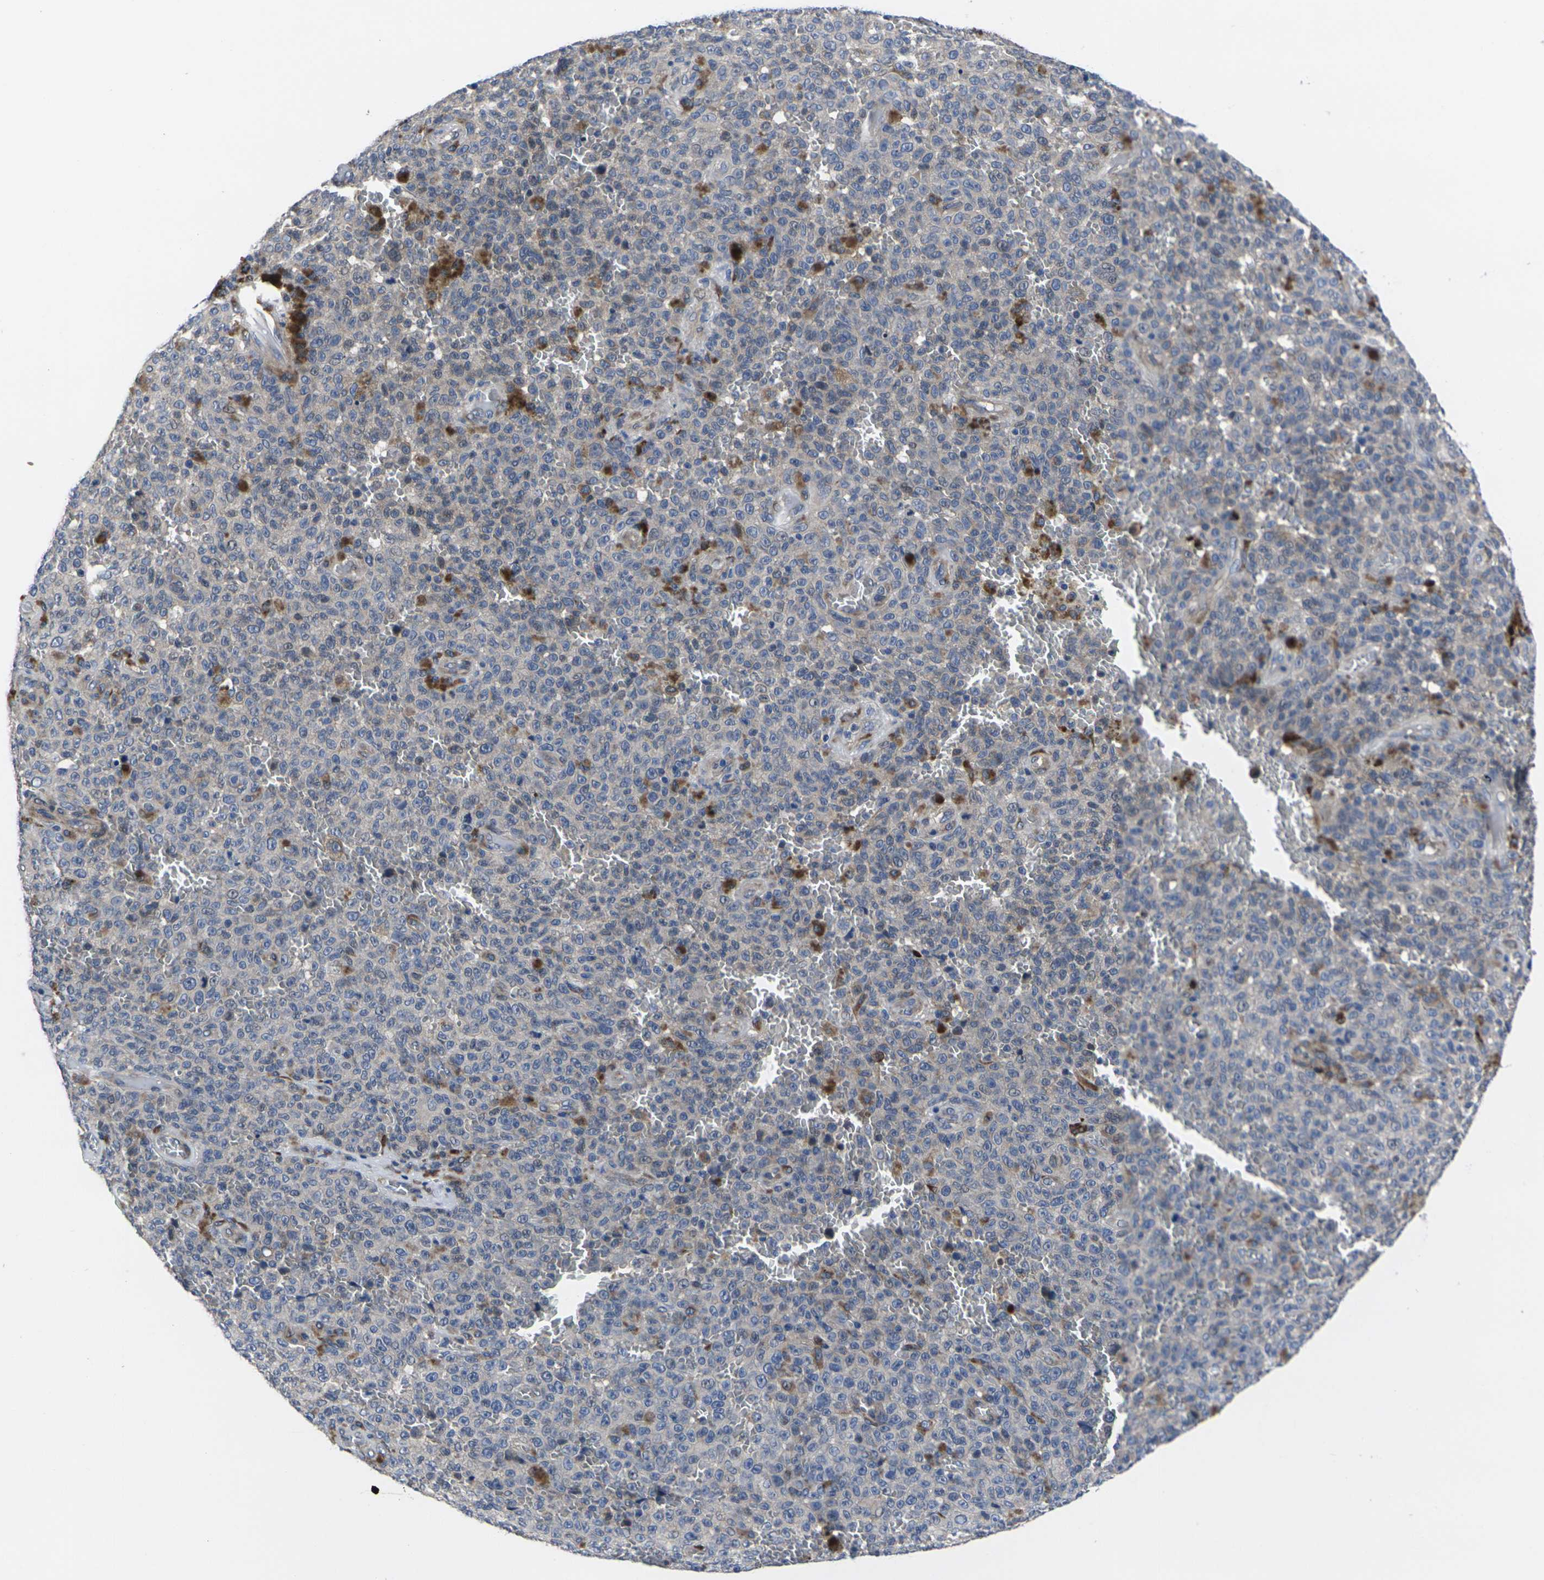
{"staining": {"intensity": "weak", "quantity": "<25%", "location": "cytoplasmic/membranous"}, "tissue": "melanoma", "cell_type": "Tumor cells", "image_type": "cancer", "snomed": [{"axis": "morphology", "description": "Malignant melanoma, NOS"}, {"axis": "topography", "description": "Skin"}], "caption": "Malignant melanoma was stained to show a protein in brown. There is no significant staining in tumor cells.", "gene": "CYP2C8", "patient": {"sex": "female", "age": 82}}